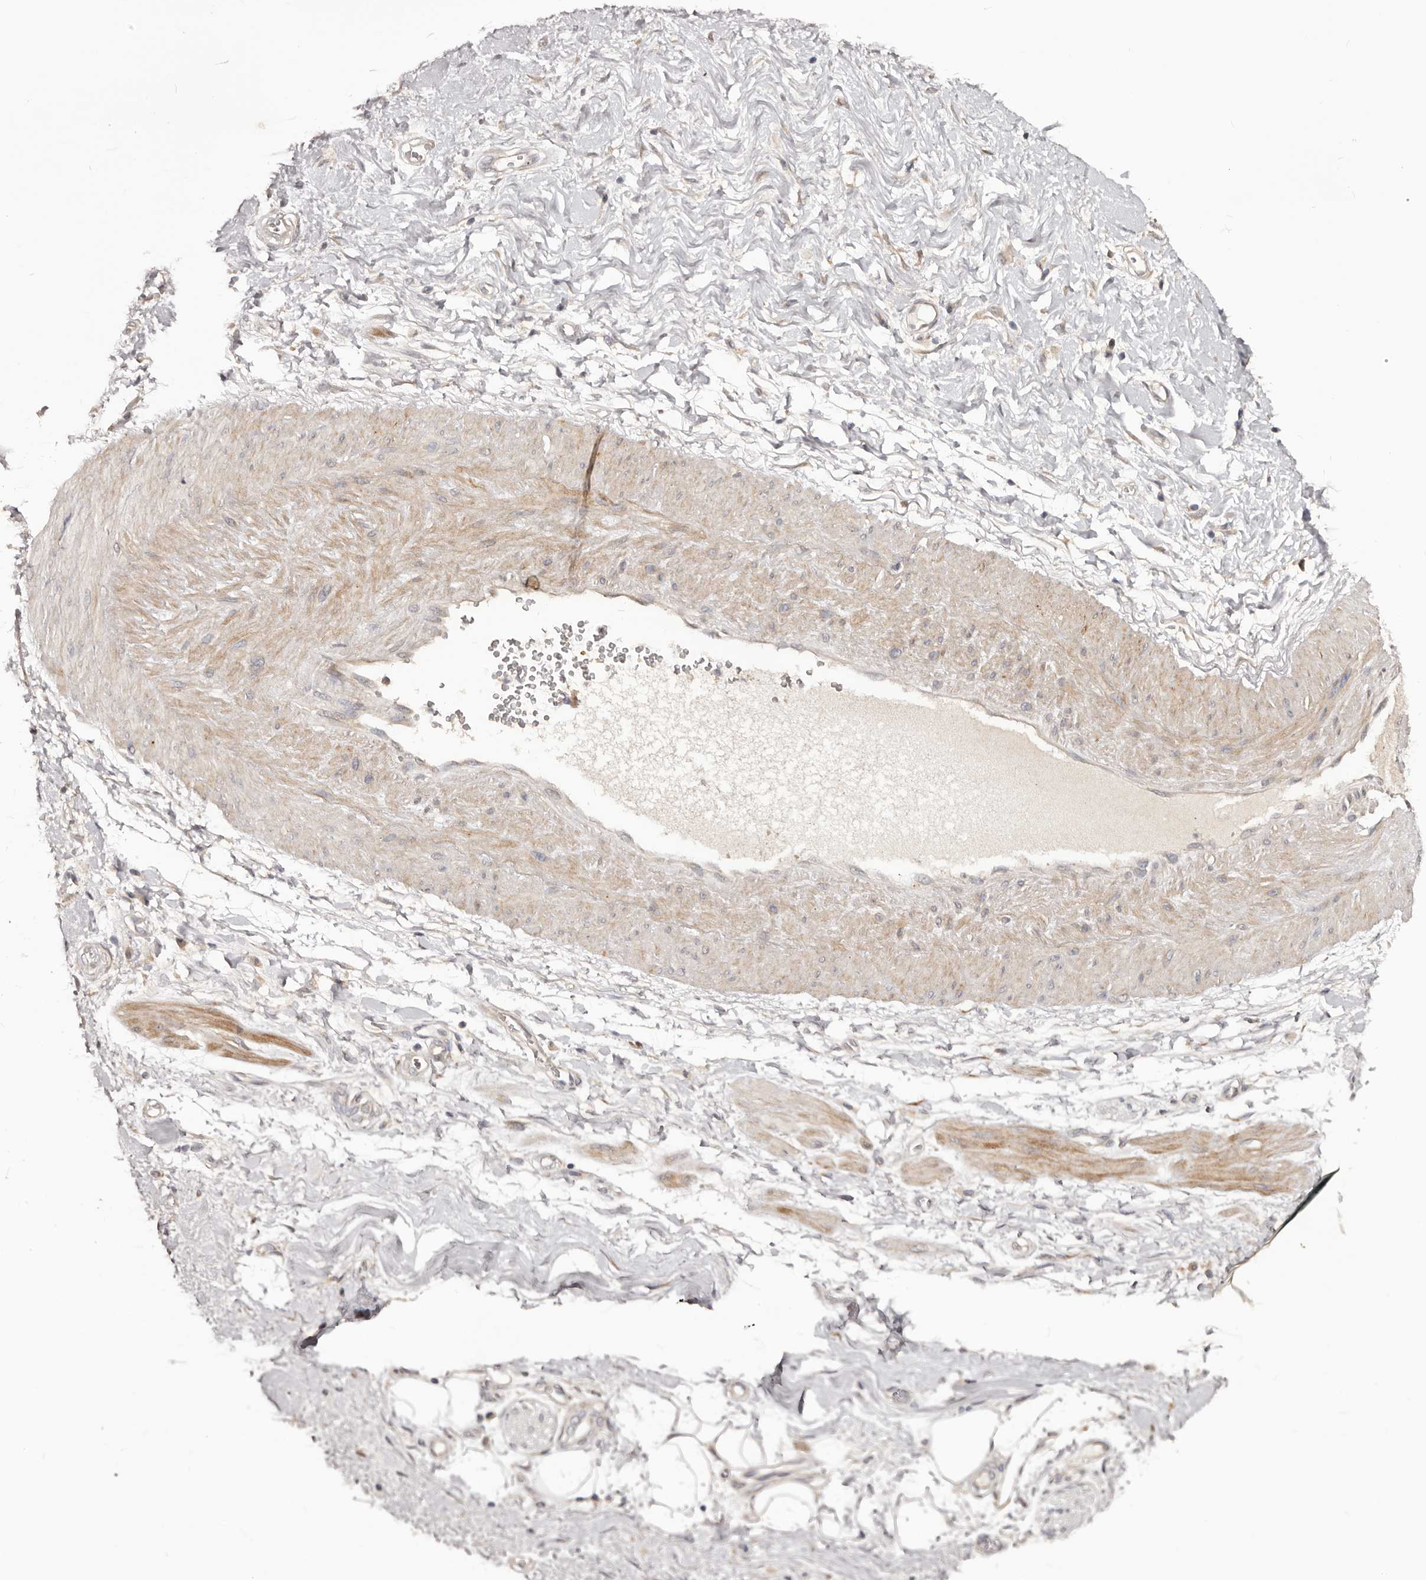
{"staining": {"intensity": "negative", "quantity": "none", "location": "none"}, "tissue": "adipose tissue", "cell_type": "Adipocytes", "image_type": "normal", "snomed": [{"axis": "morphology", "description": "Normal tissue, NOS"}, {"axis": "morphology", "description": "Adenocarcinoma, NOS"}, {"axis": "topography", "description": "Pancreas"}, {"axis": "topography", "description": "Peripheral nerve tissue"}], "caption": "IHC image of benign human adipose tissue stained for a protein (brown), which exhibits no positivity in adipocytes. (Brightfield microscopy of DAB (3,3'-diaminobenzidine) immunohistochemistry at high magnification).", "gene": "KCNJ8", "patient": {"sex": "male", "age": 59}}